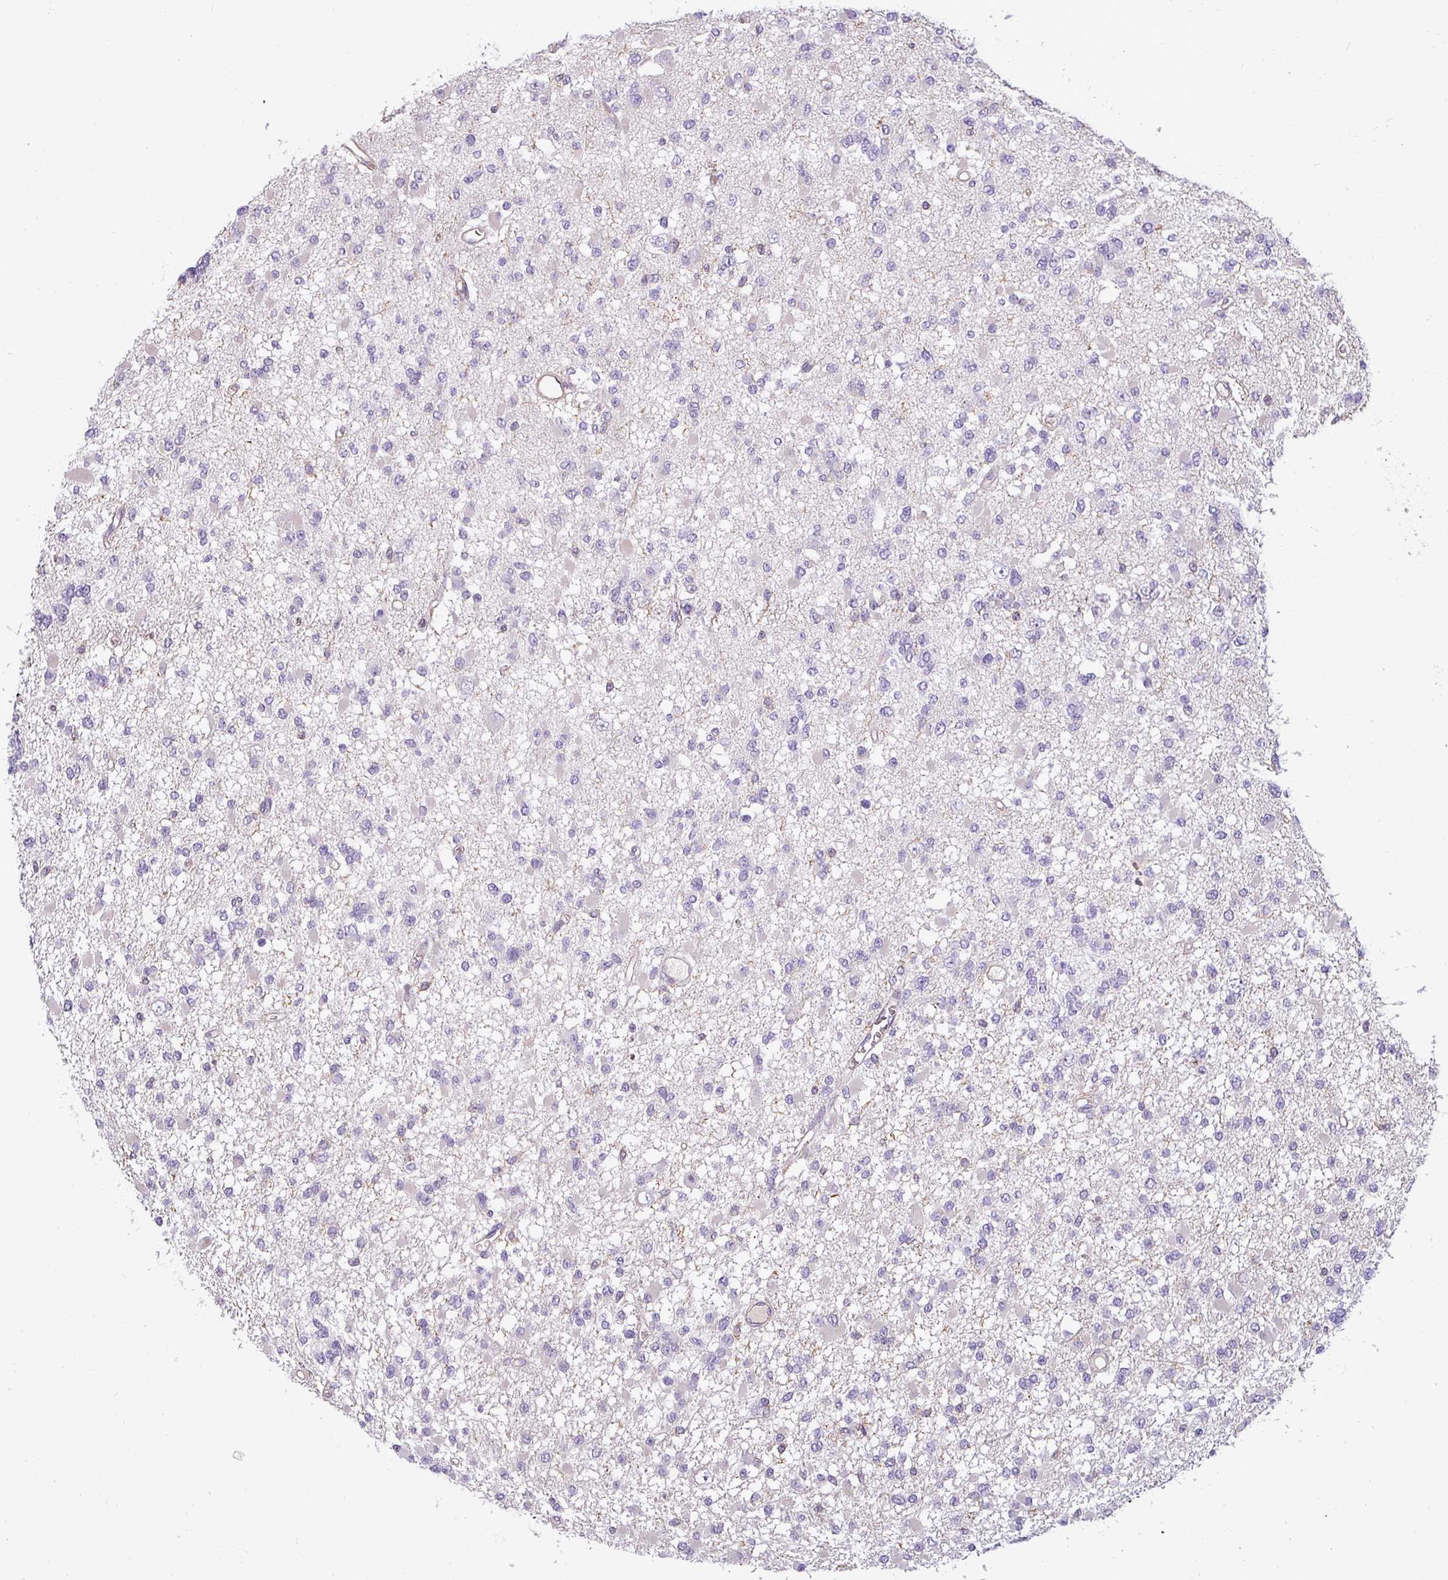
{"staining": {"intensity": "negative", "quantity": "none", "location": "none"}, "tissue": "glioma", "cell_type": "Tumor cells", "image_type": "cancer", "snomed": [{"axis": "morphology", "description": "Glioma, malignant, Low grade"}, {"axis": "topography", "description": "Brain"}], "caption": "Immunohistochemical staining of human glioma shows no significant positivity in tumor cells.", "gene": "ZNF835", "patient": {"sex": "female", "age": 22}}